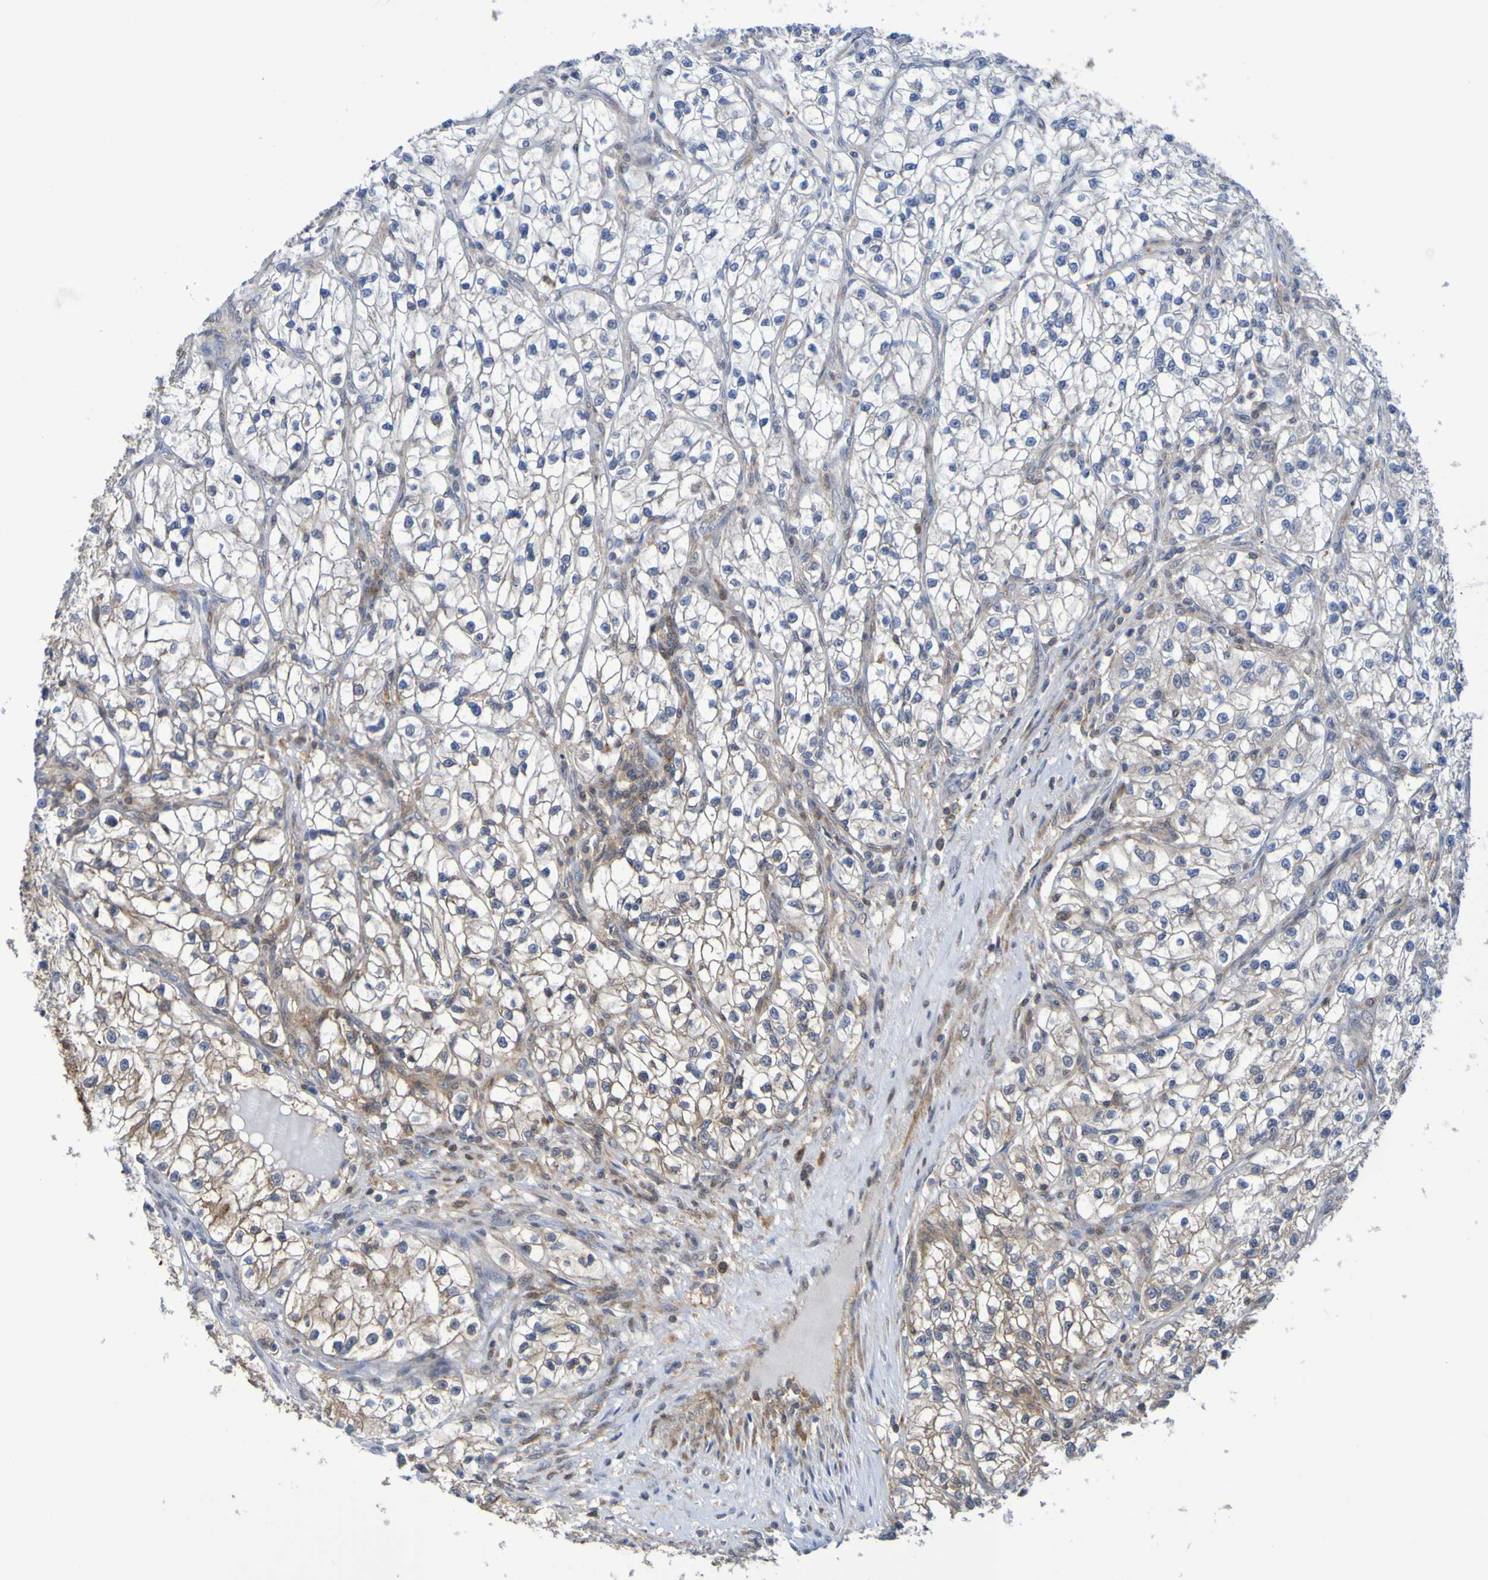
{"staining": {"intensity": "weak", "quantity": "<25%", "location": "cytoplasmic/membranous"}, "tissue": "renal cancer", "cell_type": "Tumor cells", "image_type": "cancer", "snomed": [{"axis": "morphology", "description": "Adenocarcinoma, NOS"}, {"axis": "topography", "description": "Kidney"}], "caption": "Immunohistochemical staining of human adenocarcinoma (renal) demonstrates no significant staining in tumor cells.", "gene": "ATIC", "patient": {"sex": "female", "age": 57}}